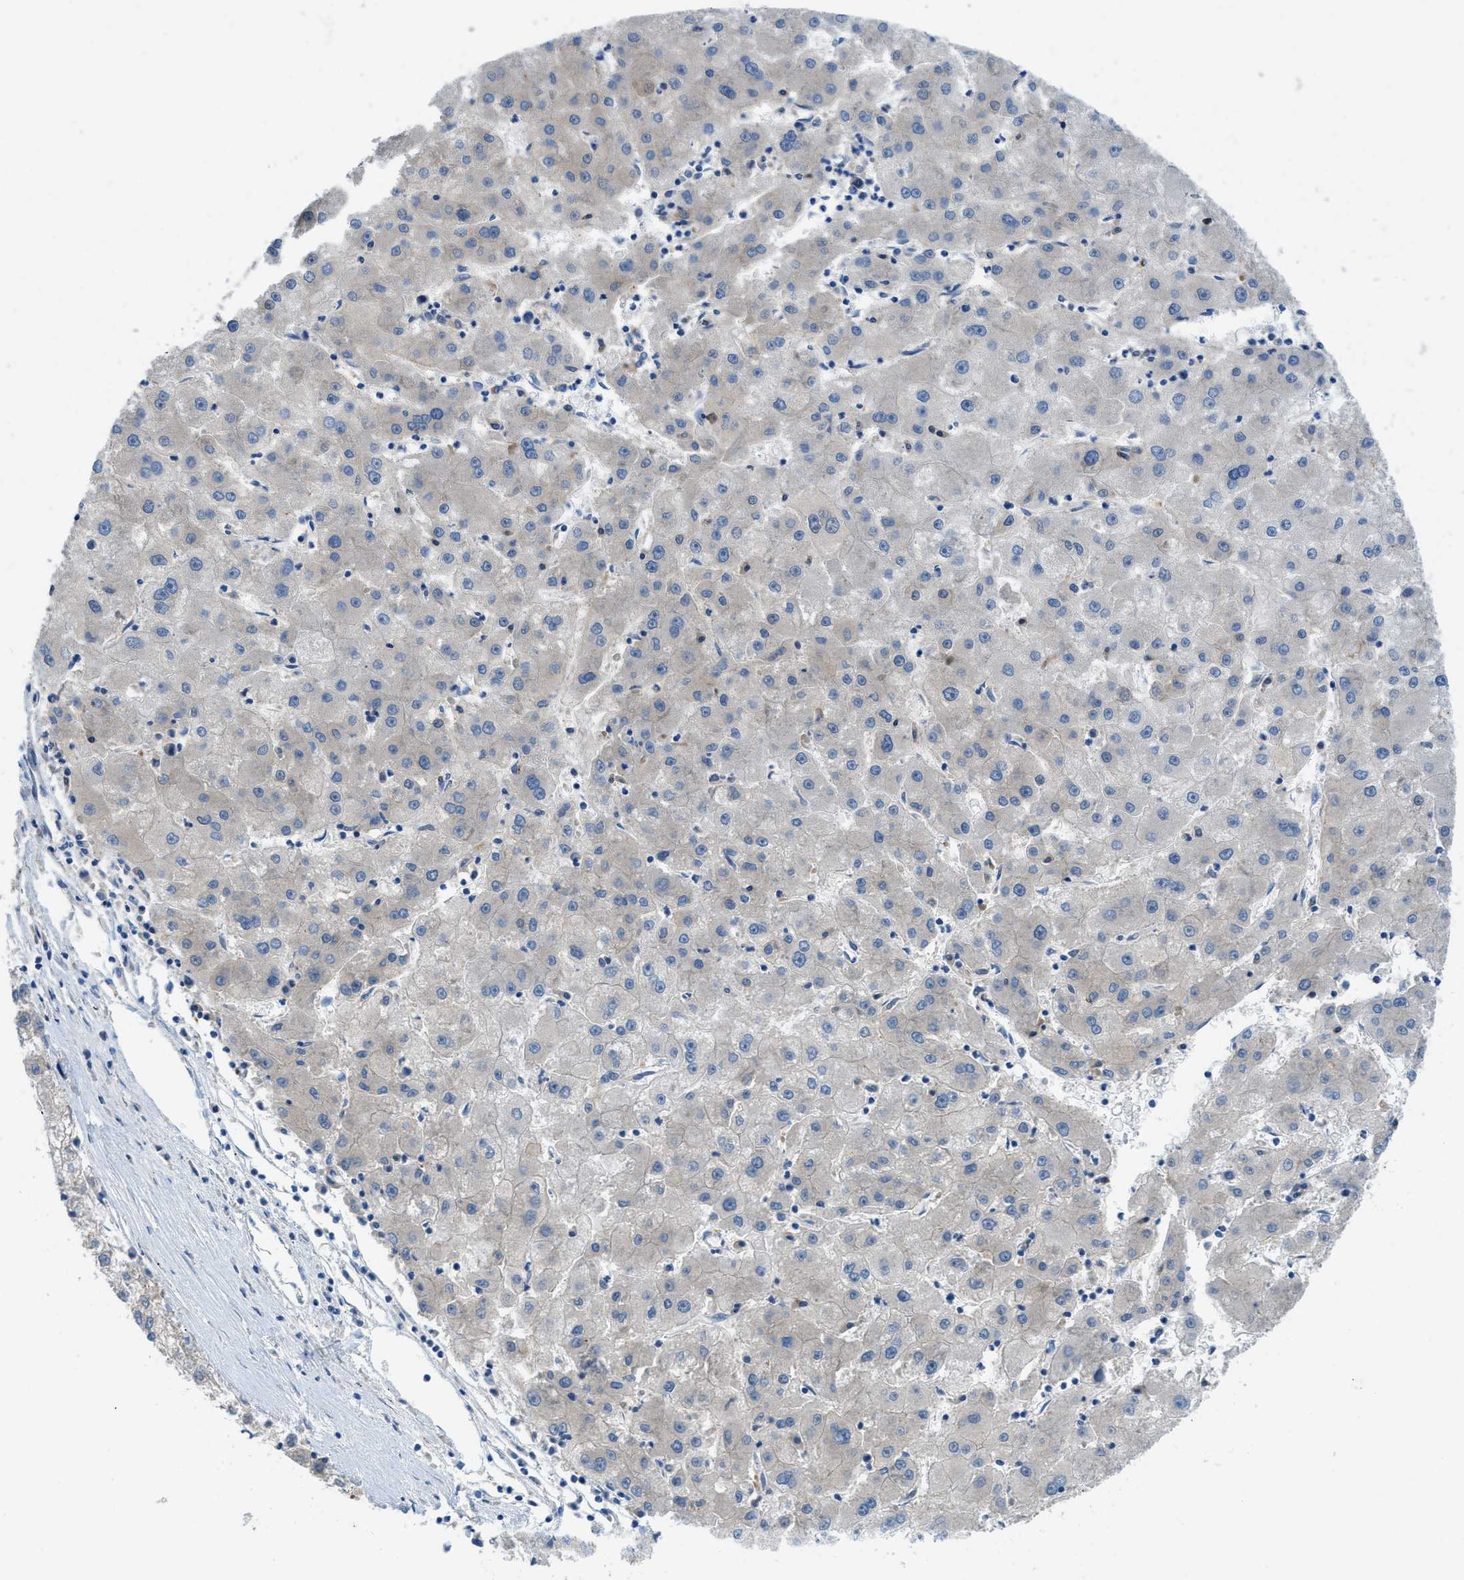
{"staining": {"intensity": "negative", "quantity": "none", "location": "none"}, "tissue": "liver cancer", "cell_type": "Tumor cells", "image_type": "cancer", "snomed": [{"axis": "morphology", "description": "Carcinoma, Hepatocellular, NOS"}, {"axis": "topography", "description": "Liver"}], "caption": "A micrograph of human liver cancer is negative for staining in tumor cells.", "gene": "RIPK2", "patient": {"sex": "male", "age": 72}}